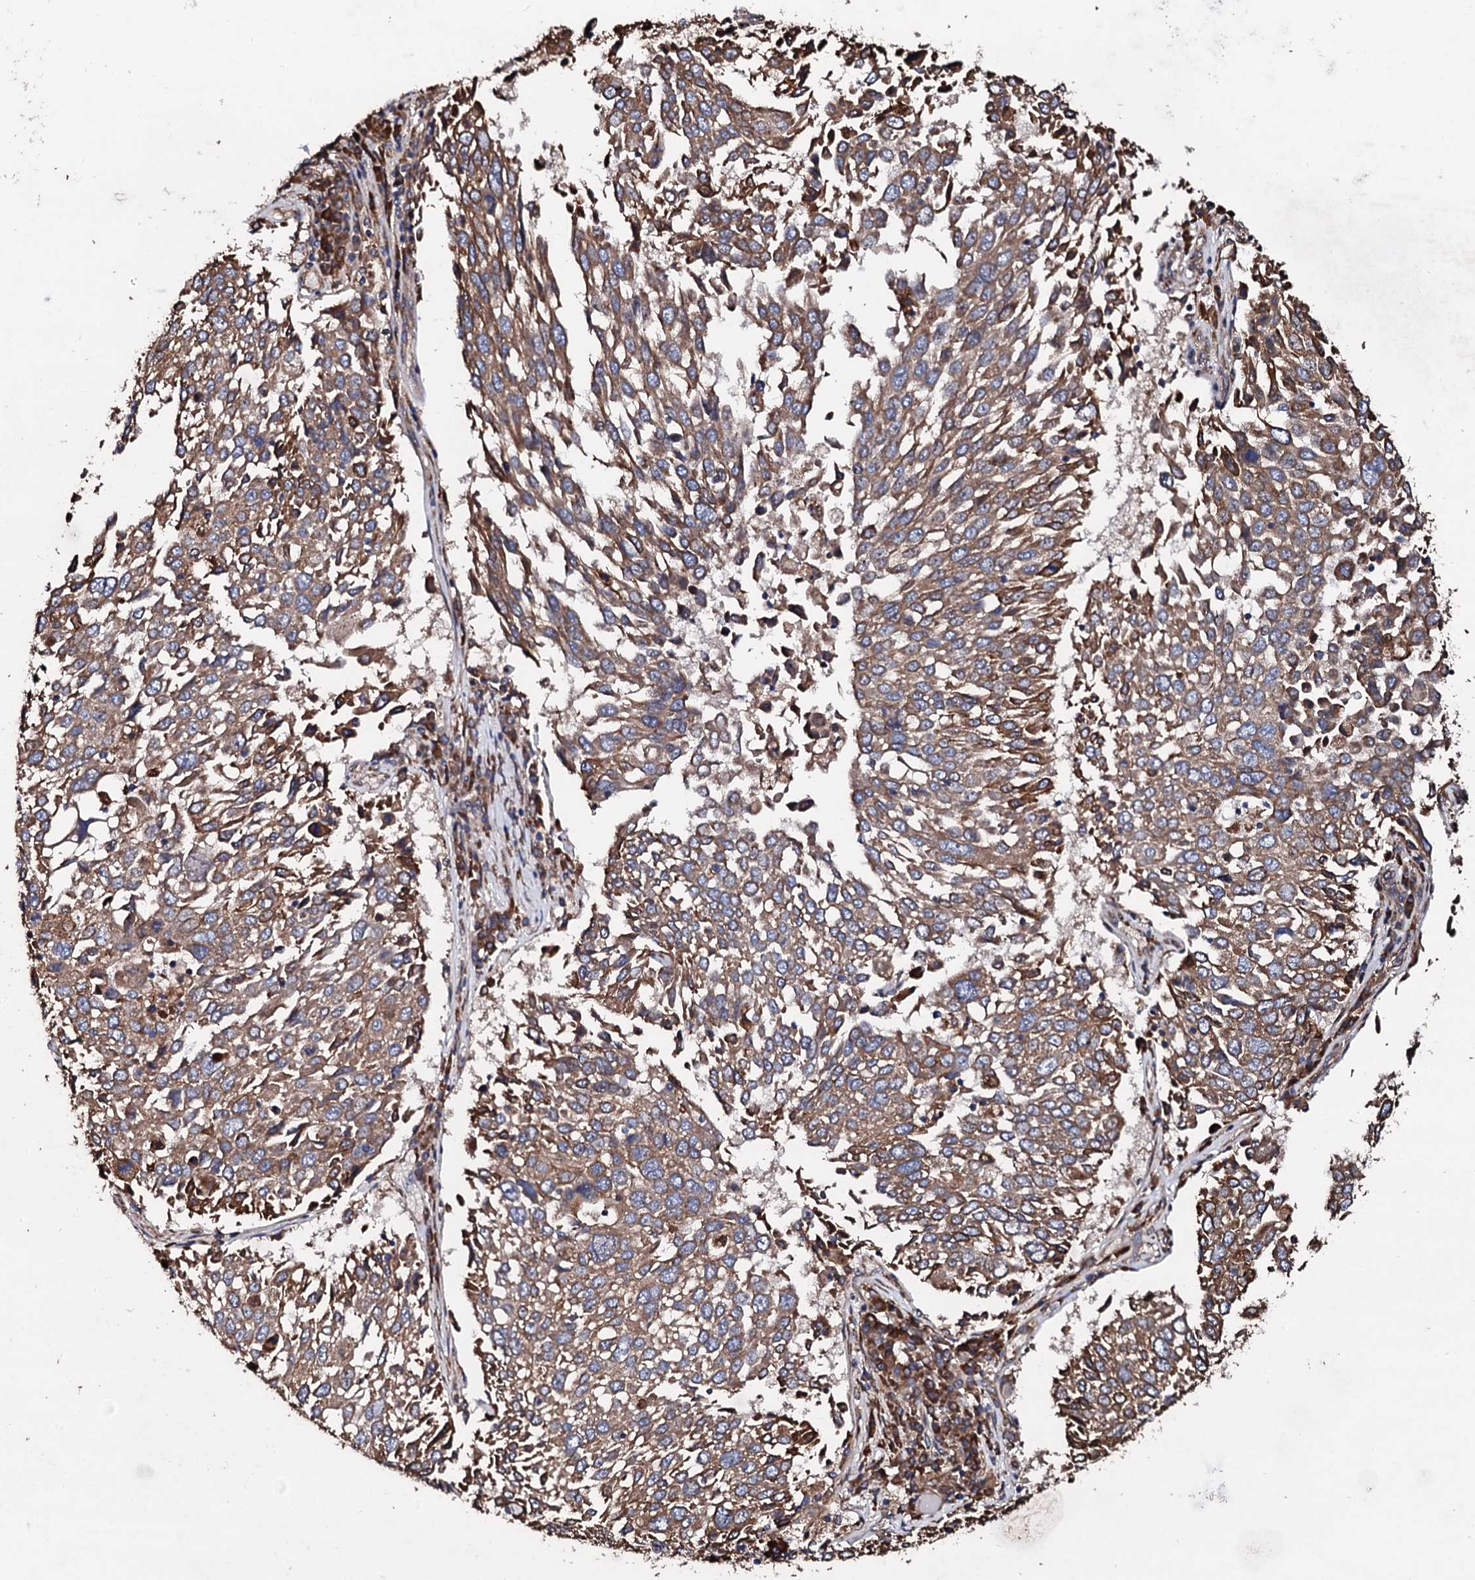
{"staining": {"intensity": "moderate", "quantity": ">75%", "location": "cytoplasmic/membranous"}, "tissue": "lung cancer", "cell_type": "Tumor cells", "image_type": "cancer", "snomed": [{"axis": "morphology", "description": "Squamous cell carcinoma, NOS"}, {"axis": "topography", "description": "Lung"}], "caption": "High-magnification brightfield microscopy of lung cancer stained with DAB (brown) and counterstained with hematoxylin (blue). tumor cells exhibit moderate cytoplasmic/membranous expression is present in approximately>75% of cells.", "gene": "CKAP5", "patient": {"sex": "male", "age": 65}}